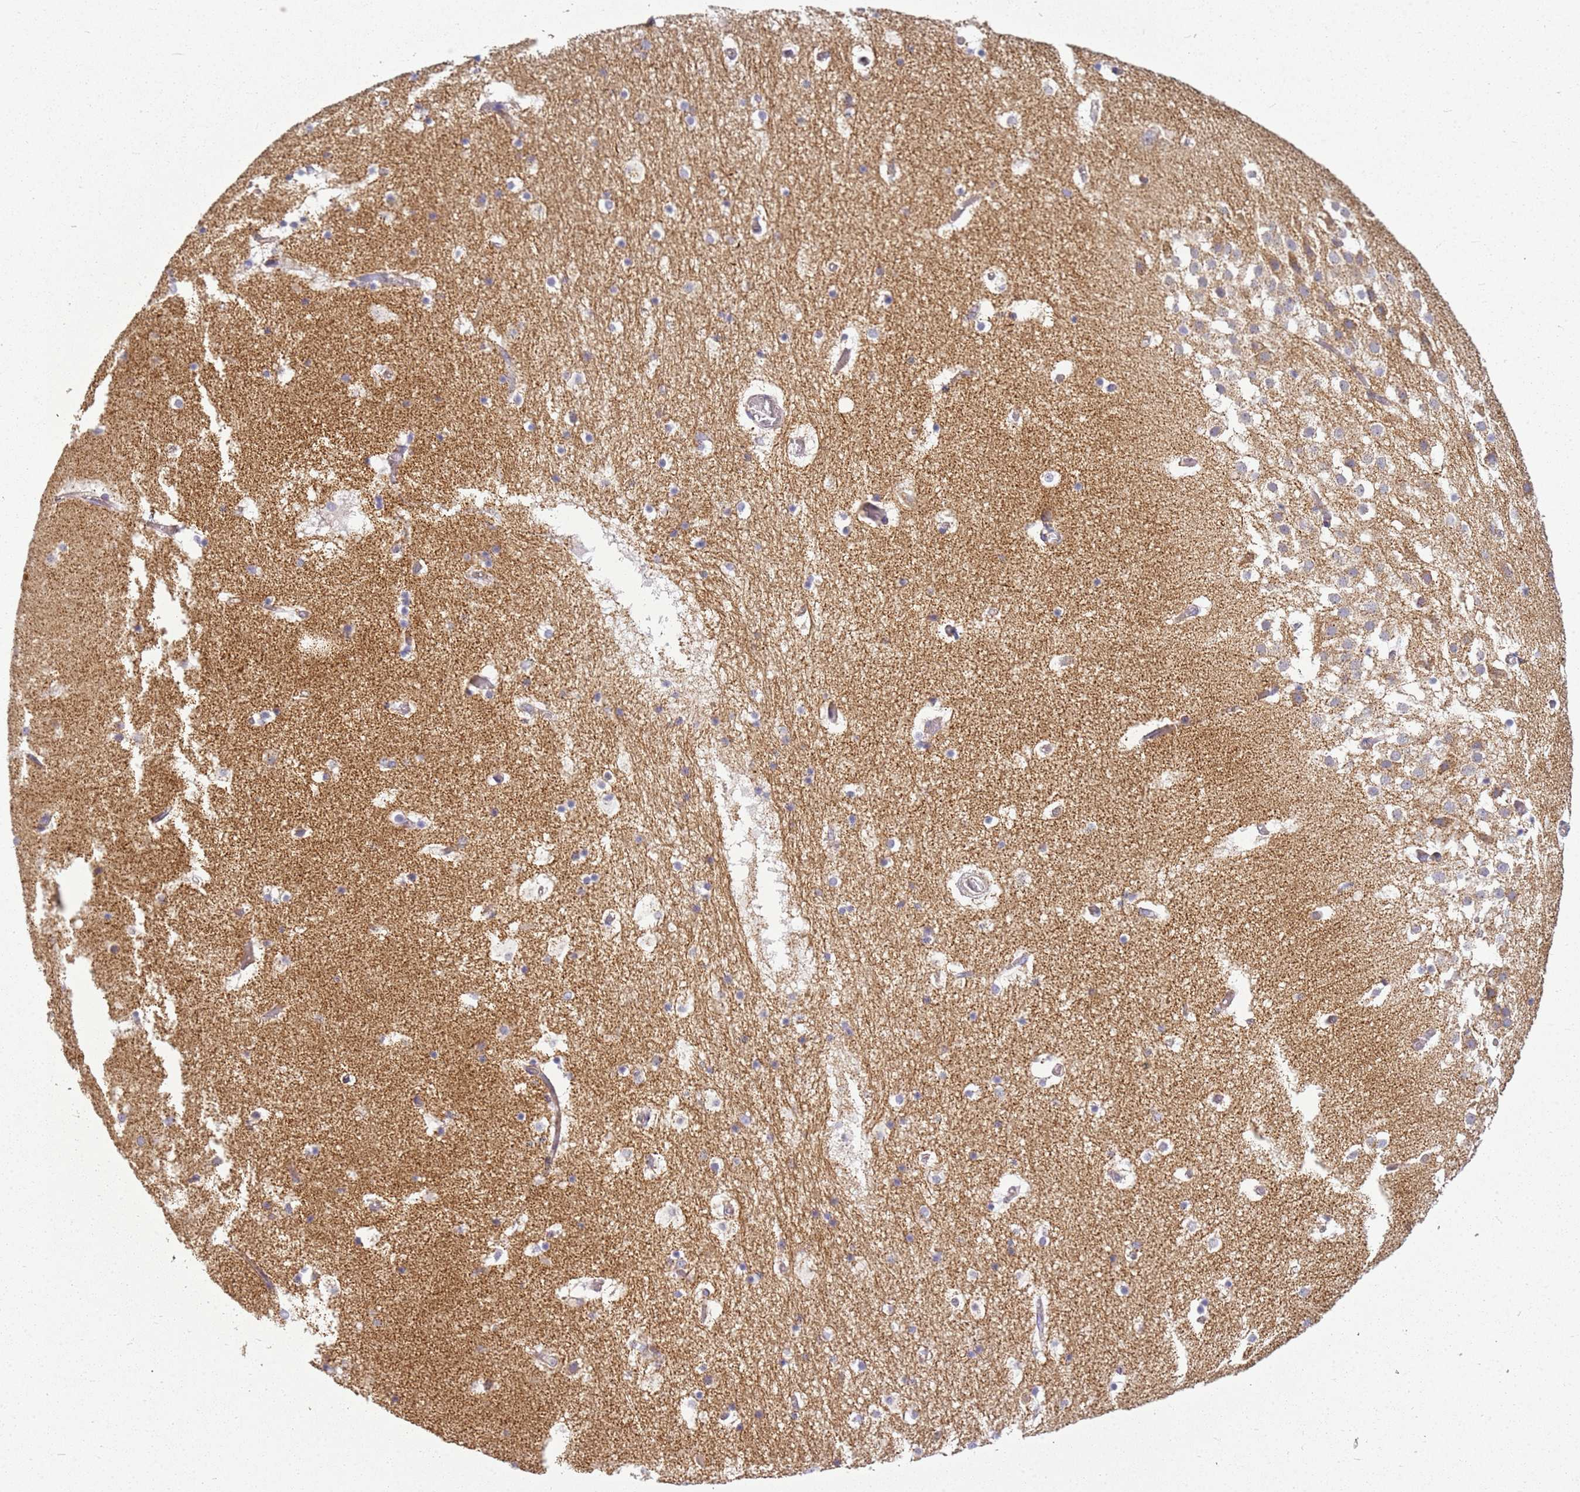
{"staining": {"intensity": "negative", "quantity": "none", "location": "none"}, "tissue": "hippocampus", "cell_type": "Glial cells", "image_type": "normal", "snomed": [{"axis": "morphology", "description": "Normal tissue, NOS"}, {"axis": "topography", "description": "Hippocampus"}], "caption": "IHC histopathology image of unremarkable hippocampus stained for a protein (brown), which reveals no expression in glial cells.", "gene": "TMEM200C", "patient": {"sex": "female", "age": 52}}